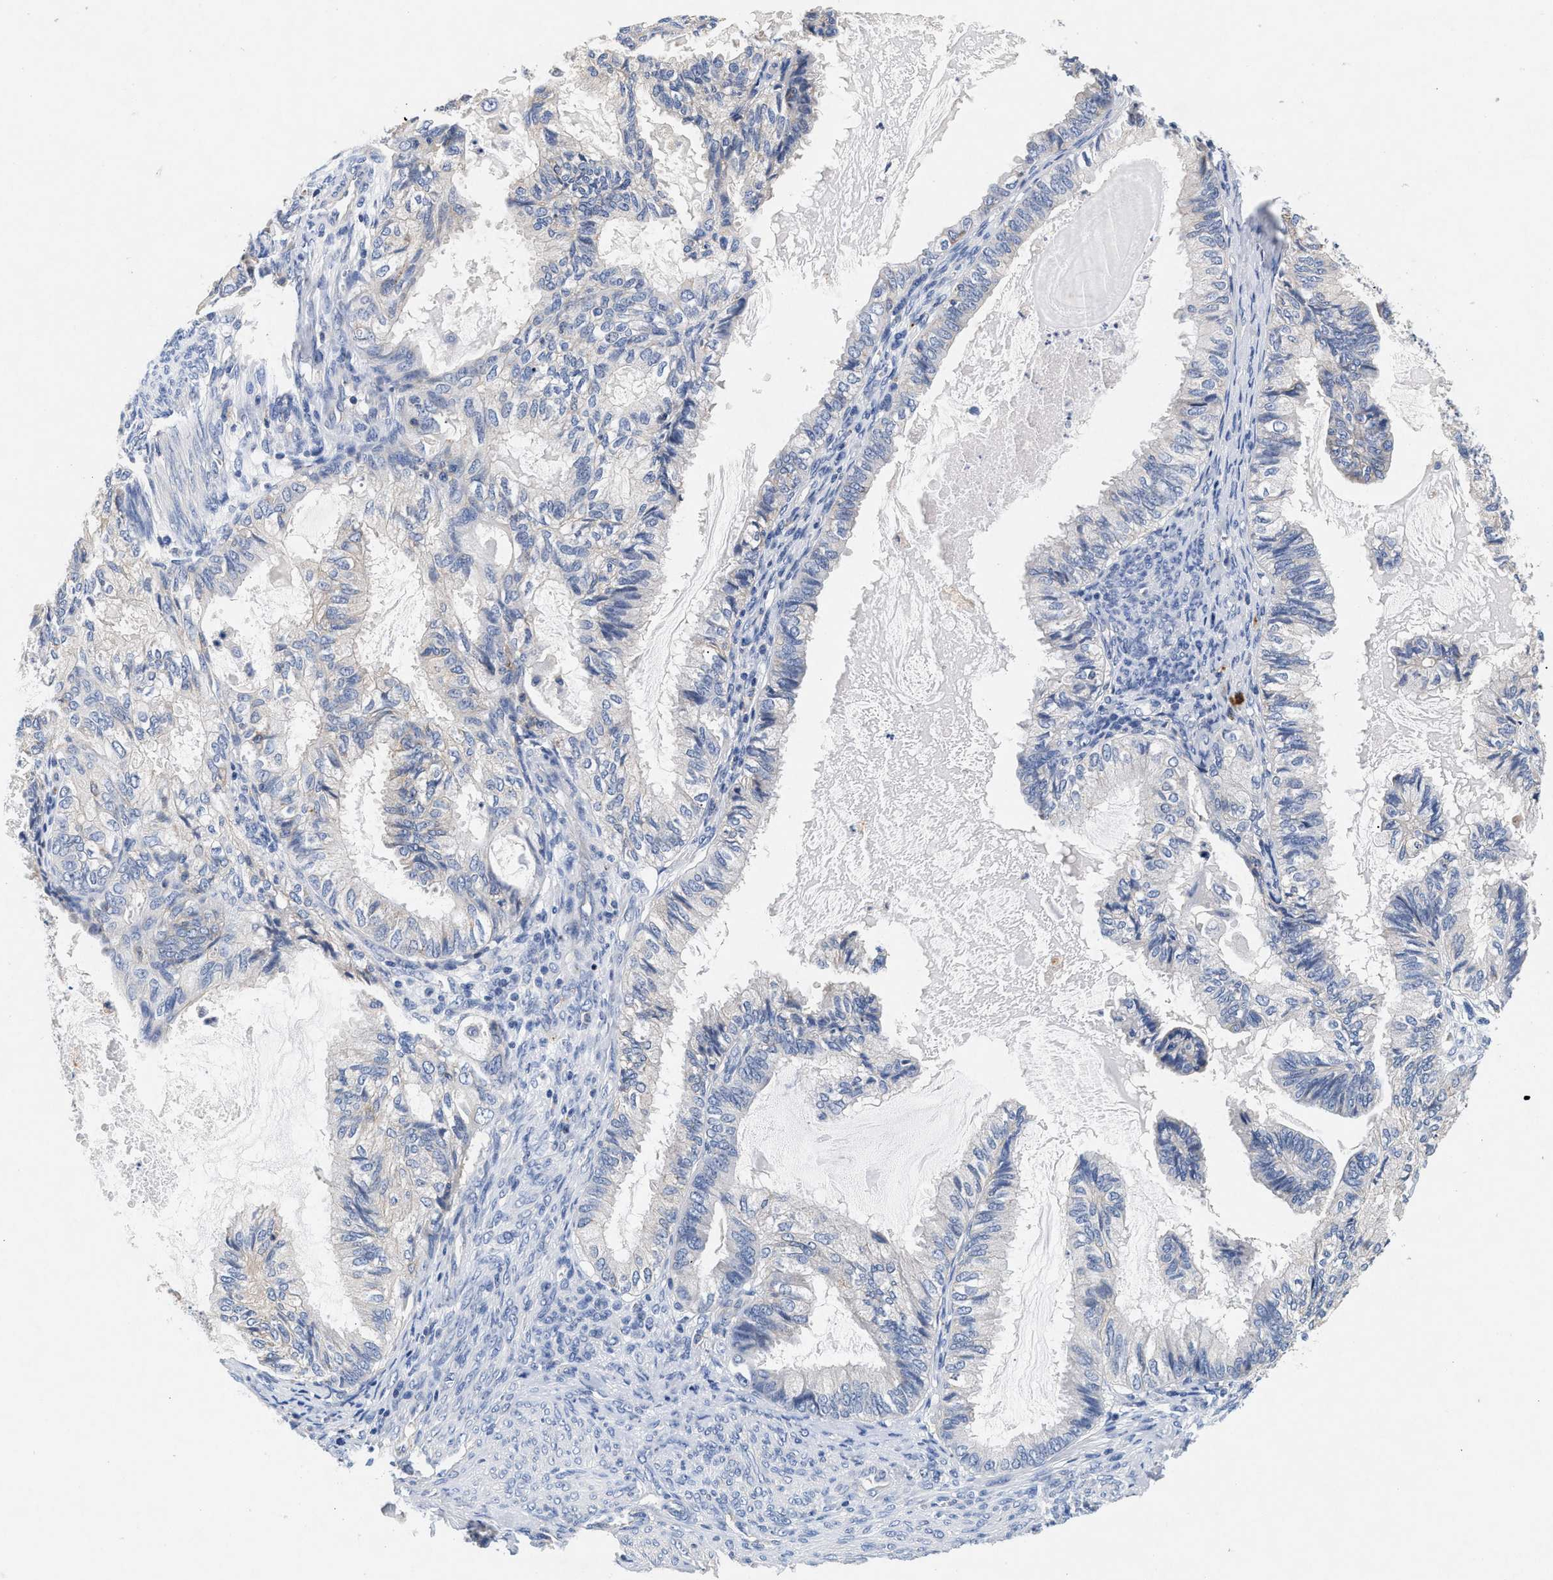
{"staining": {"intensity": "negative", "quantity": "none", "location": "none"}, "tissue": "cervical cancer", "cell_type": "Tumor cells", "image_type": "cancer", "snomed": [{"axis": "morphology", "description": "Normal tissue, NOS"}, {"axis": "morphology", "description": "Adenocarcinoma, NOS"}, {"axis": "topography", "description": "Cervix"}, {"axis": "topography", "description": "Endometrium"}], "caption": "An image of adenocarcinoma (cervical) stained for a protein shows no brown staining in tumor cells.", "gene": "GNAI3", "patient": {"sex": "female", "age": 86}}